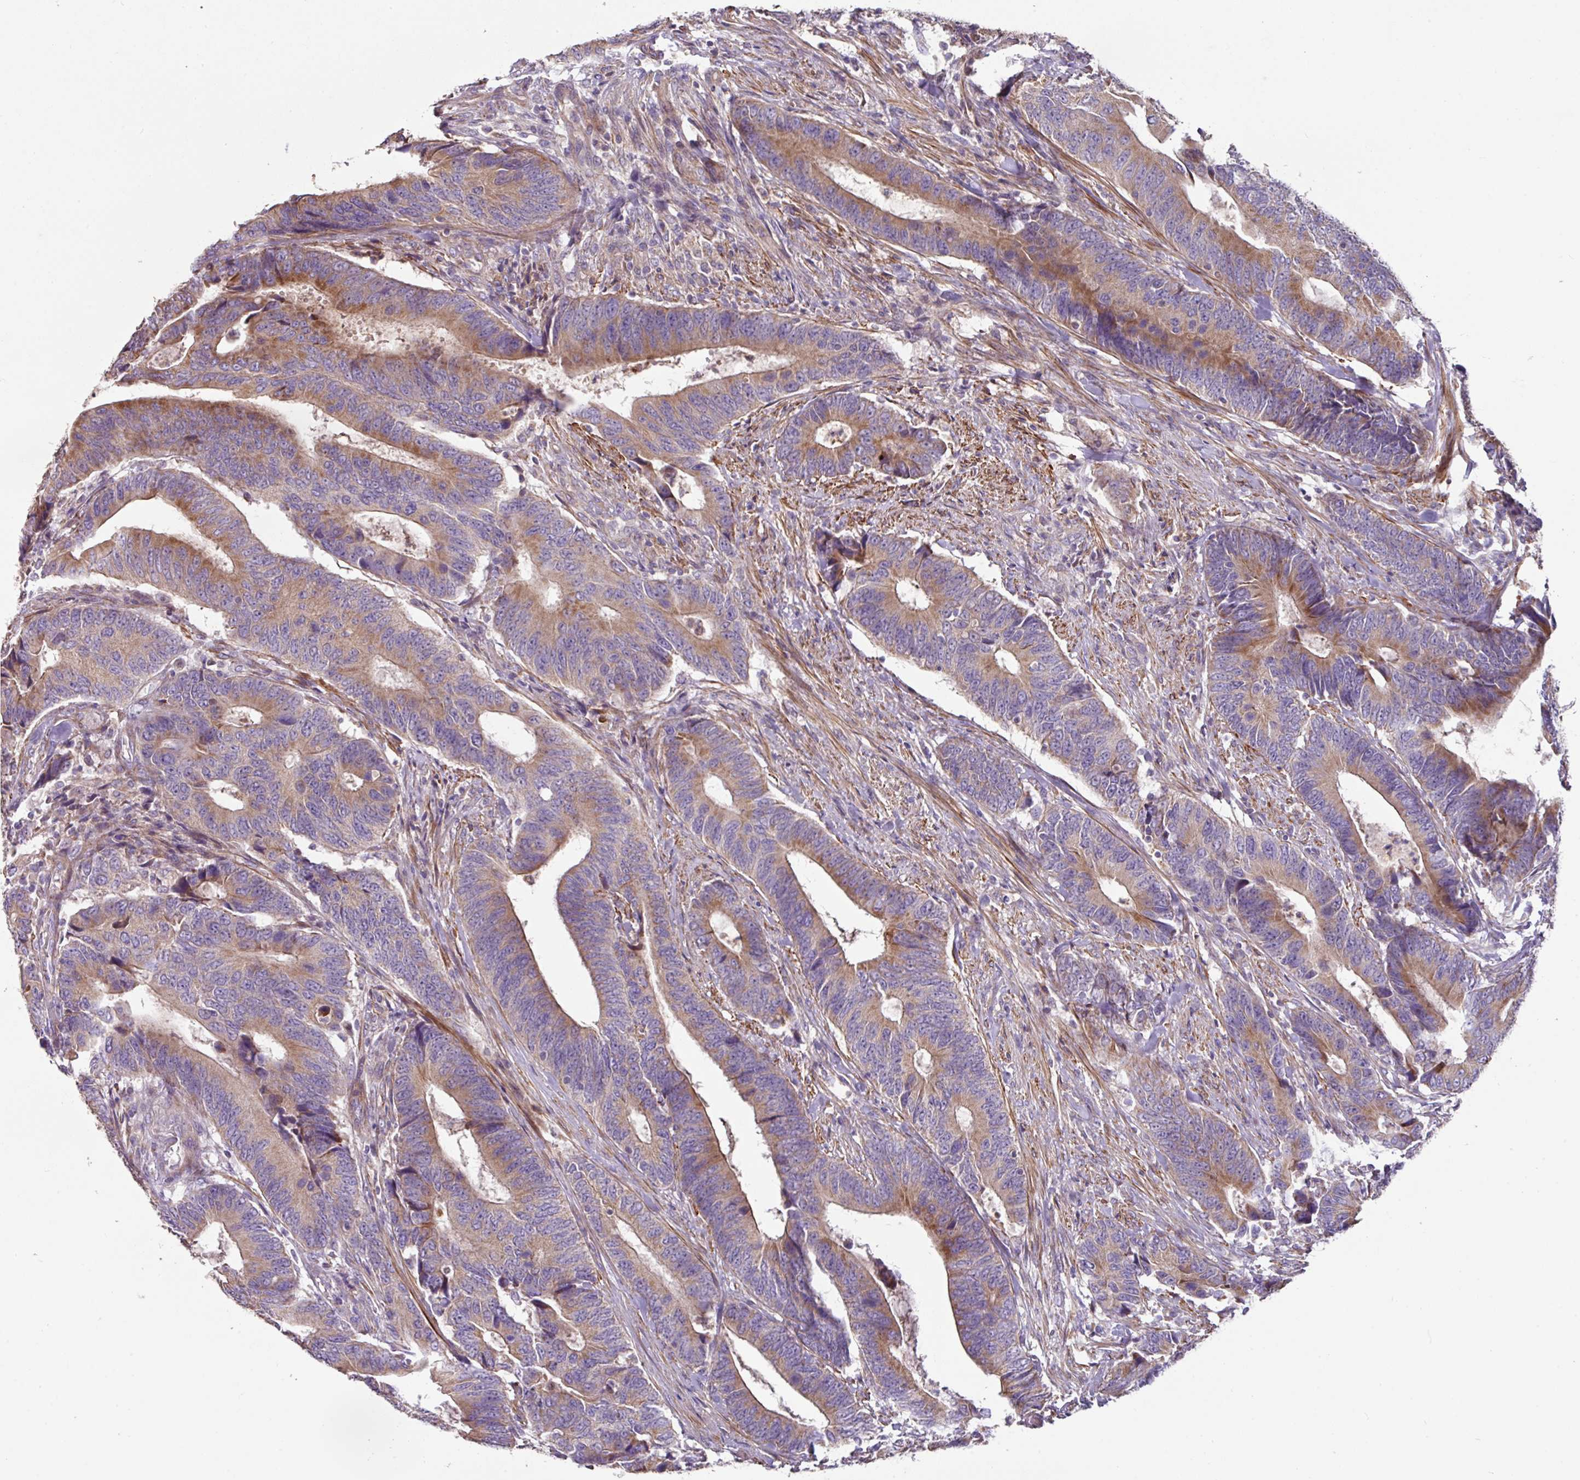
{"staining": {"intensity": "moderate", "quantity": ">75%", "location": "cytoplasmic/membranous"}, "tissue": "colorectal cancer", "cell_type": "Tumor cells", "image_type": "cancer", "snomed": [{"axis": "morphology", "description": "Adenocarcinoma, NOS"}, {"axis": "topography", "description": "Colon"}], "caption": "A micrograph of colorectal adenocarcinoma stained for a protein demonstrates moderate cytoplasmic/membranous brown staining in tumor cells.", "gene": "MRRF", "patient": {"sex": "male", "age": 87}}